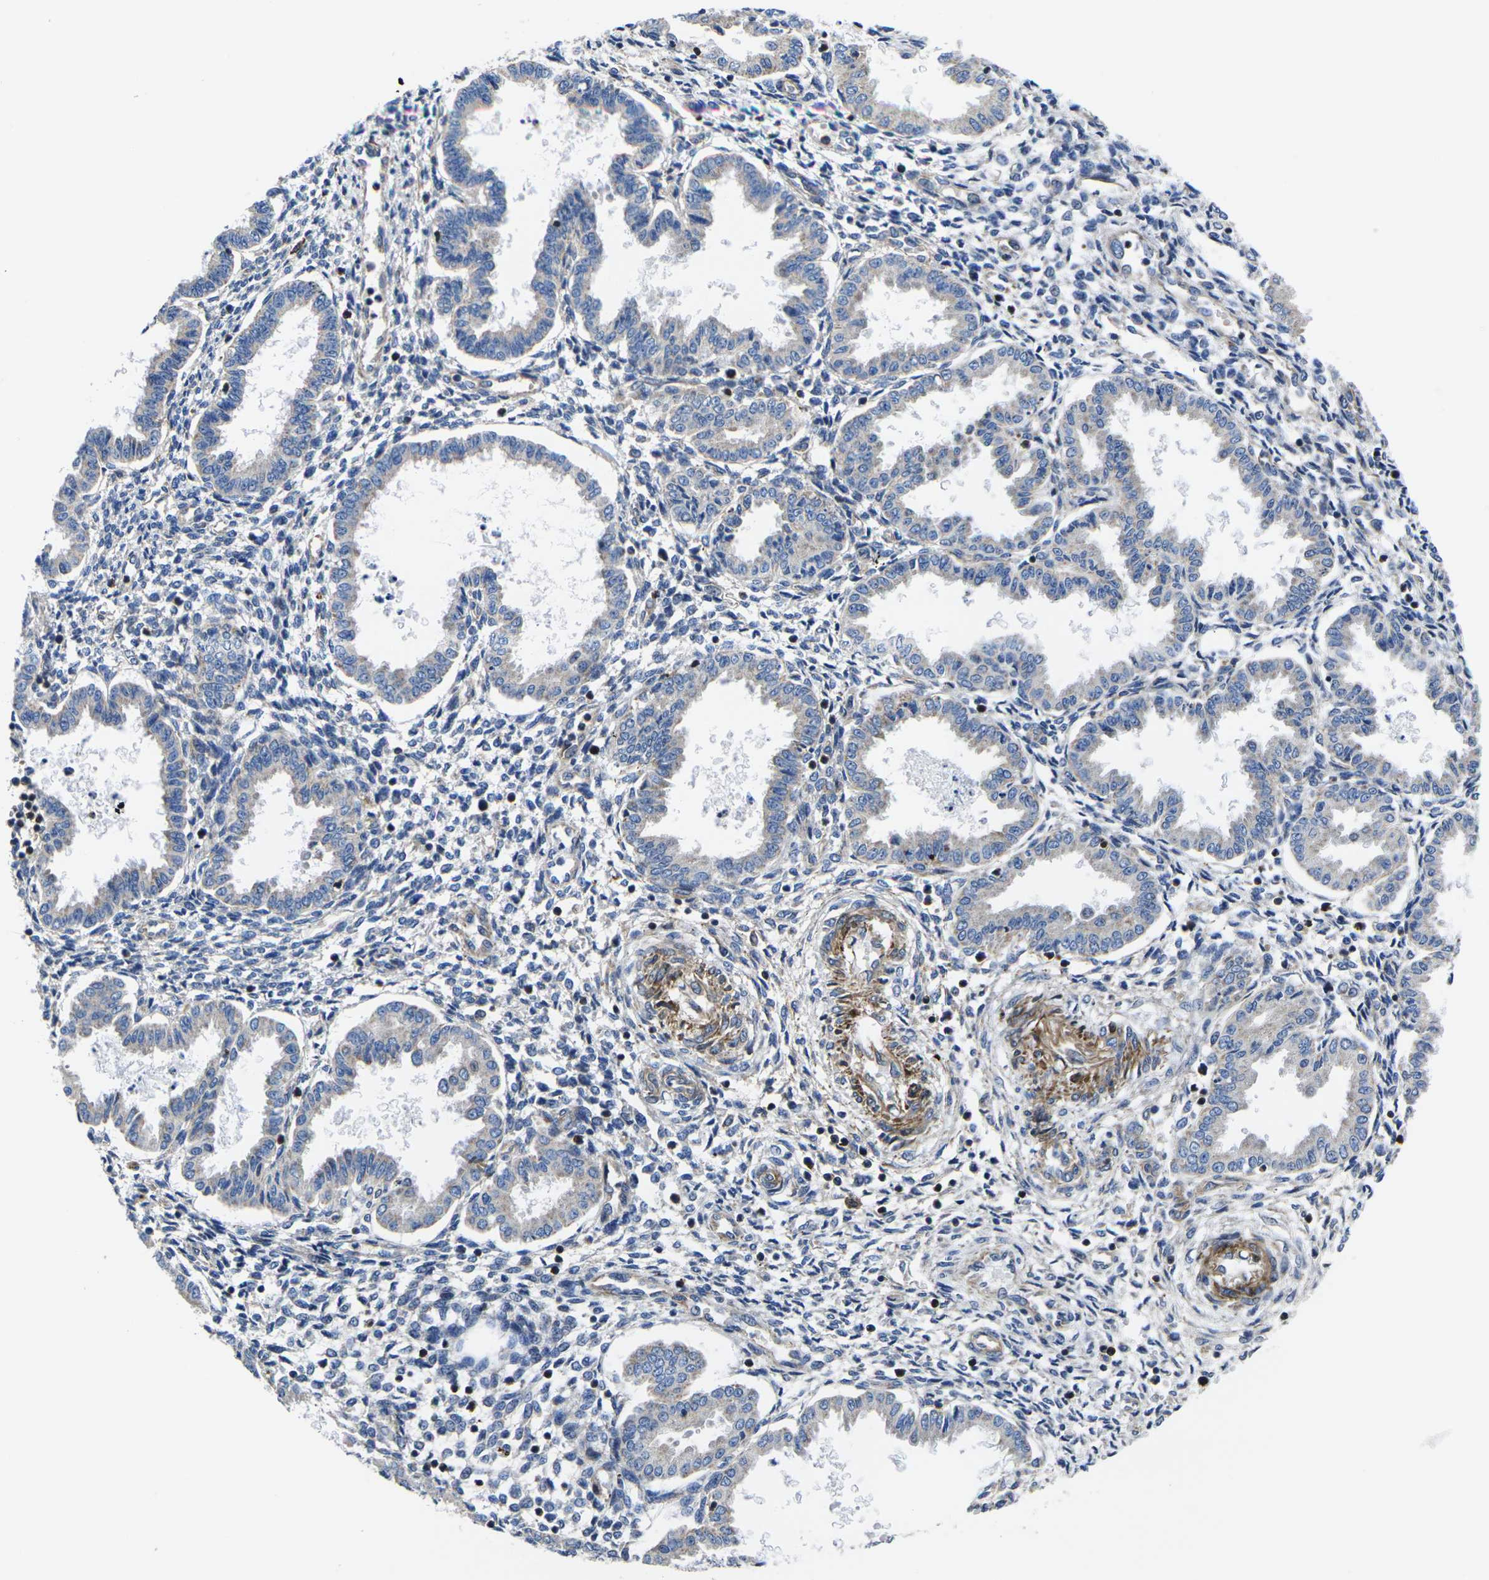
{"staining": {"intensity": "weak", "quantity": "<25%", "location": "cytoplasmic/membranous"}, "tissue": "endometrium", "cell_type": "Cells in endometrial stroma", "image_type": "normal", "snomed": [{"axis": "morphology", "description": "Normal tissue, NOS"}, {"axis": "topography", "description": "Endometrium"}], "caption": "IHC photomicrograph of benign human endometrium stained for a protein (brown), which exhibits no staining in cells in endometrial stroma.", "gene": "GPR4", "patient": {"sex": "female", "age": 33}}